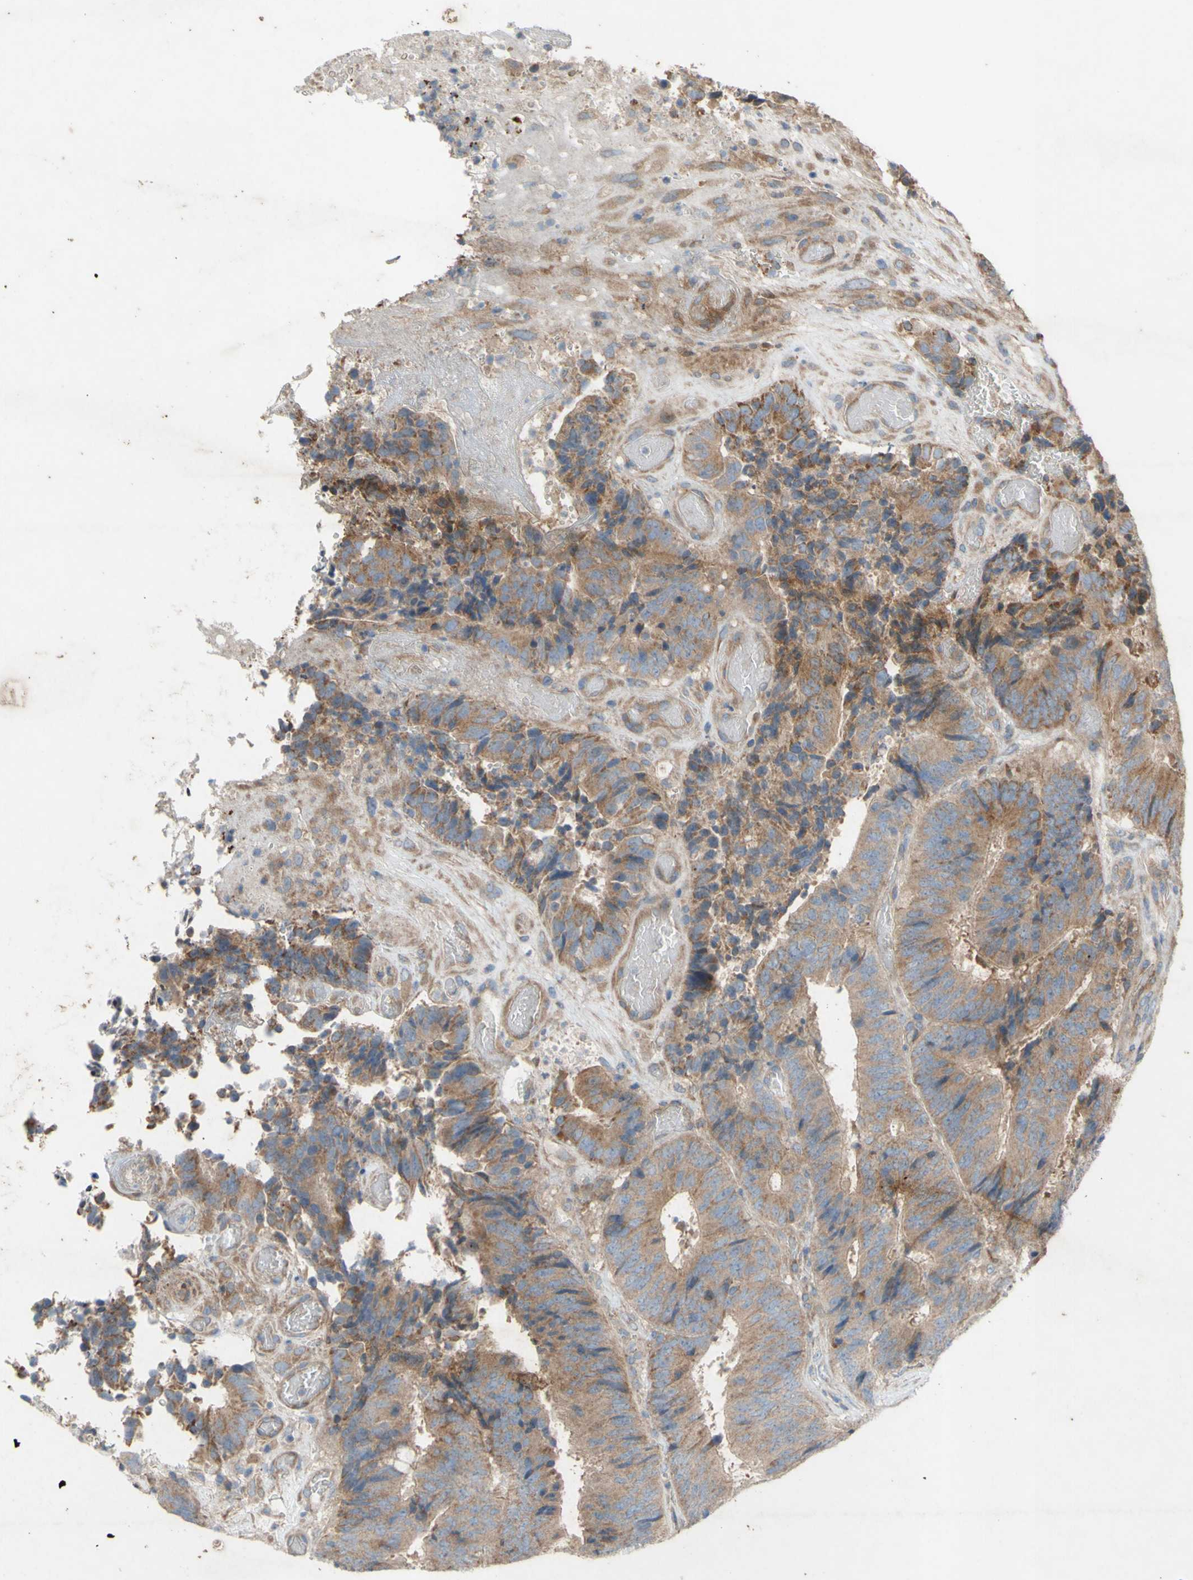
{"staining": {"intensity": "moderate", "quantity": ">75%", "location": "cytoplasmic/membranous"}, "tissue": "colorectal cancer", "cell_type": "Tumor cells", "image_type": "cancer", "snomed": [{"axis": "morphology", "description": "Adenocarcinoma, NOS"}, {"axis": "topography", "description": "Rectum"}], "caption": "Adenocarcinoma (colorectal) tissue demonstrates moderate cytoplasmic/membranous staining in about >75% of tumor cells", "gene": "TST", "patient": {"sex": "male", "age": 72}}